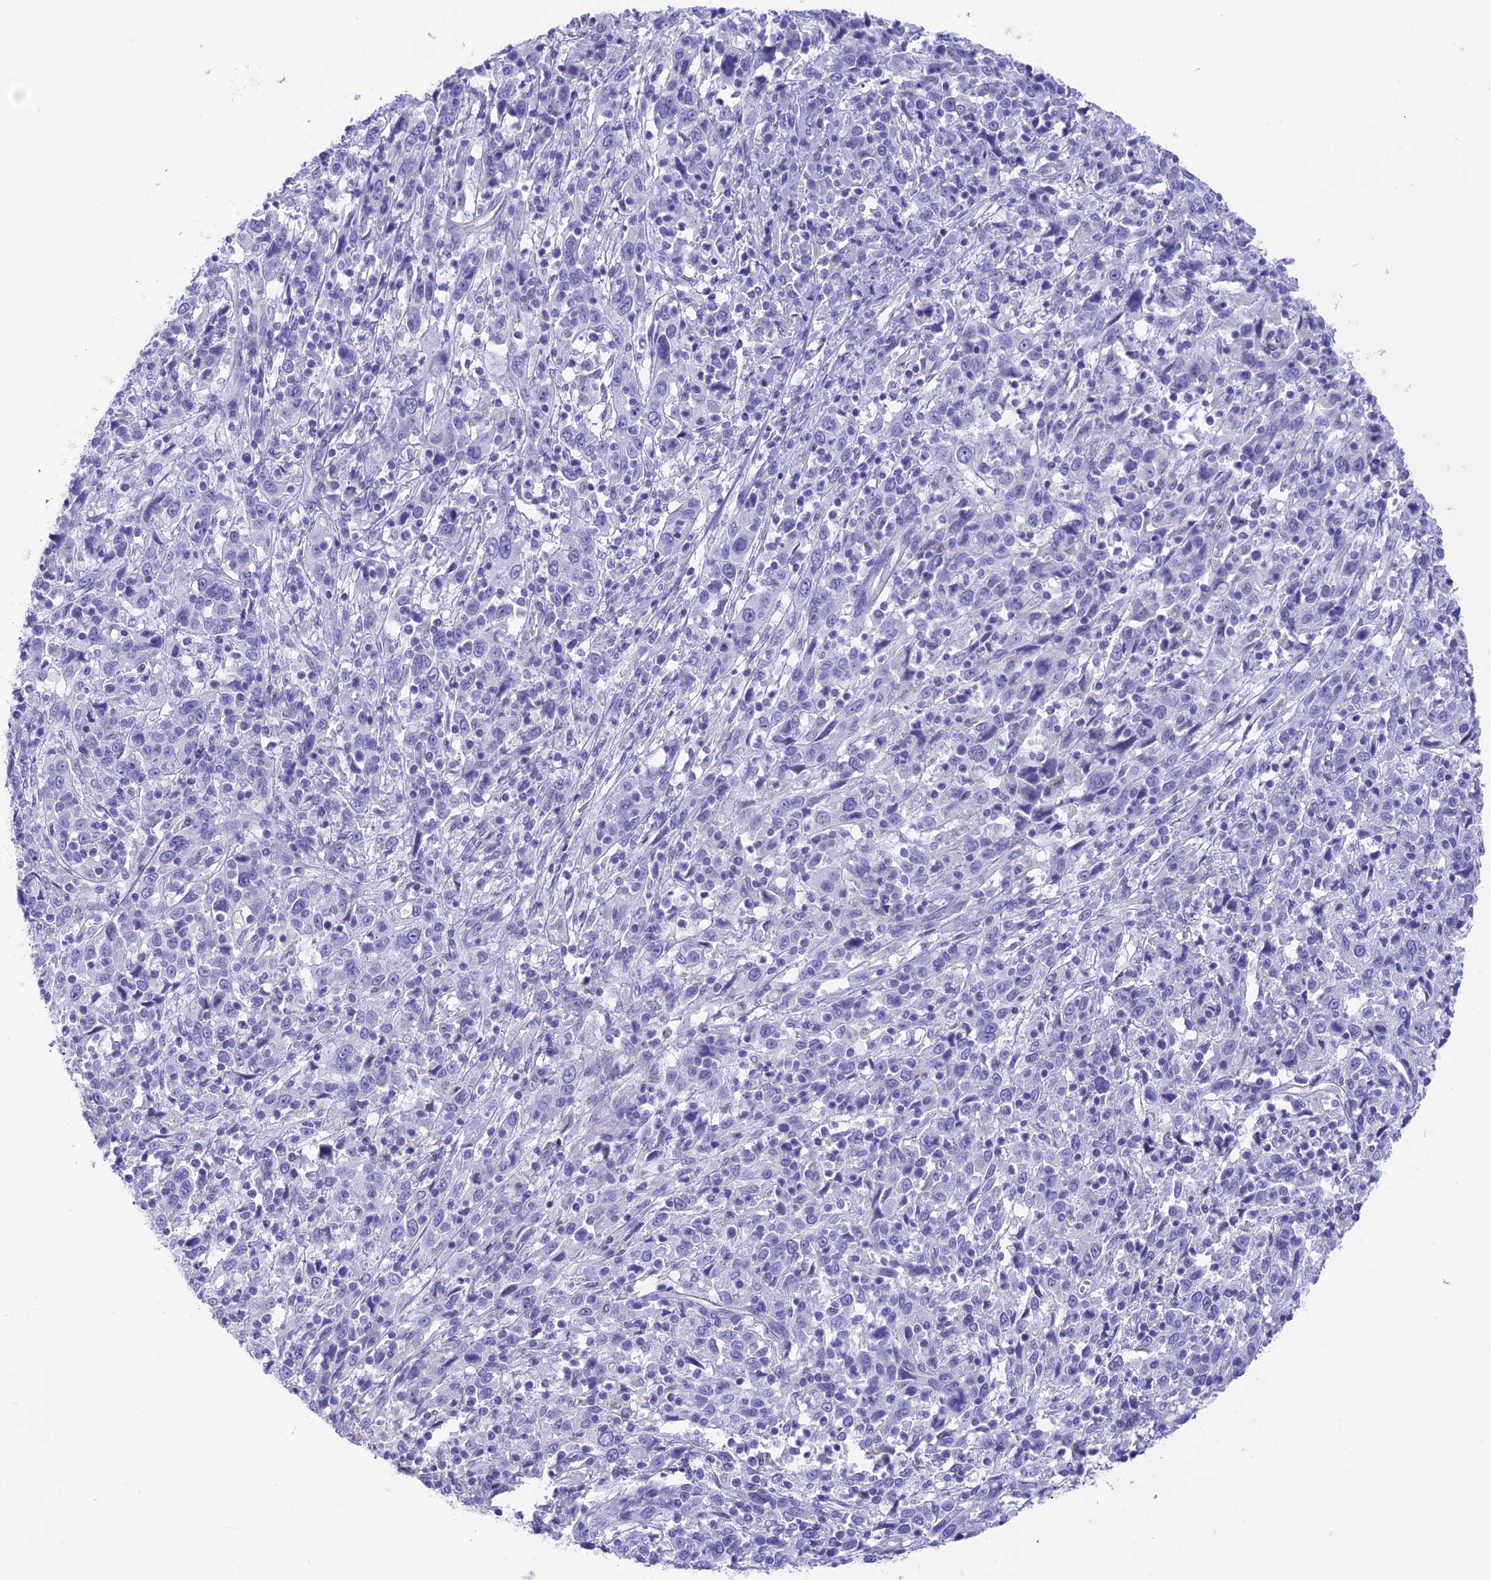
{"staining": {"intensity": "negative", "quantity": "none", "location": "none"}, "tissue": "cervical cancer", "cell_type": "Tumor cells", "image_type": "cancer", "snomed": [{"axis": "morphology", "description": "Squamous cell carcinoma, NOS"}, {"axis": "topography", "description": "Cervix"}], "caption": "High magnification brightfield microscopy of squamous cell carcinoma (cervical) stained with DAB (brown) and counterstained with hematoxylin (blue): tumor cells show no significant positivity.", "gene": "GNGT2", "patient": {"sex": "female", "age": 46}}